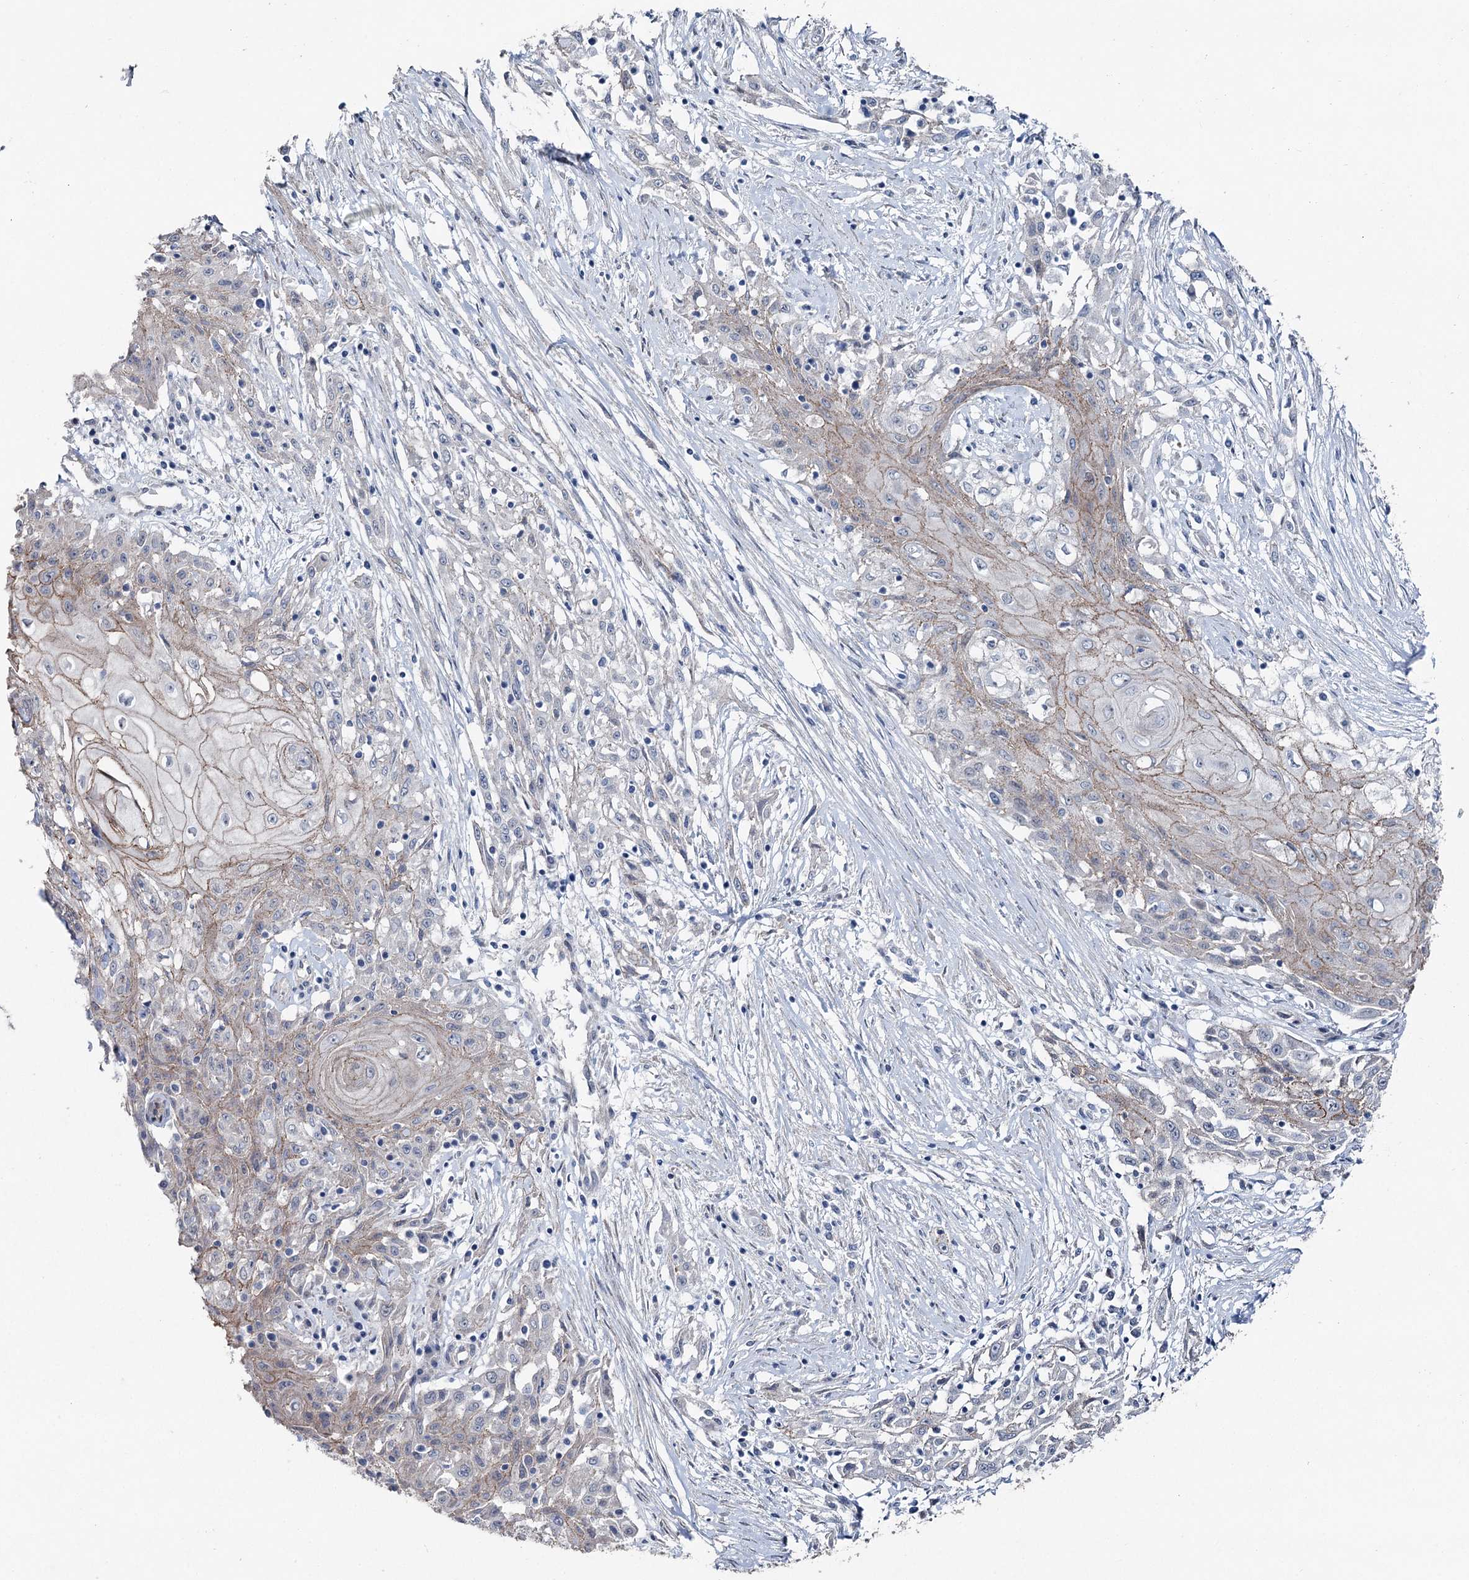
{"staining": {"intensity": "moderate", "quantity": ">75%", "location": "cytoplasmic/membranous"}, "tissue": "skin cancer", "cell_type": "Tumor cells", "image_type": "cancer", "snomed": [{"axis": "morphology", "description": "Squamous cell carcinoma, NOS"}, {"axis": "morphology", "description": "Squamous cell carcinoma, metastatic, NOS"}, {"axis": "topography", "description": "Skin"}, {"axis": "topography", "description": "Lymph node"}], "caption": "Skin cancer stained with DAB immunohistochemistry reveals medium levels of moderate cytoplasmic/membranous positivity in approximately >75% of tumor cells.", "gene": "FAM120B", "patient": {"sex": "male", "age": 75}}